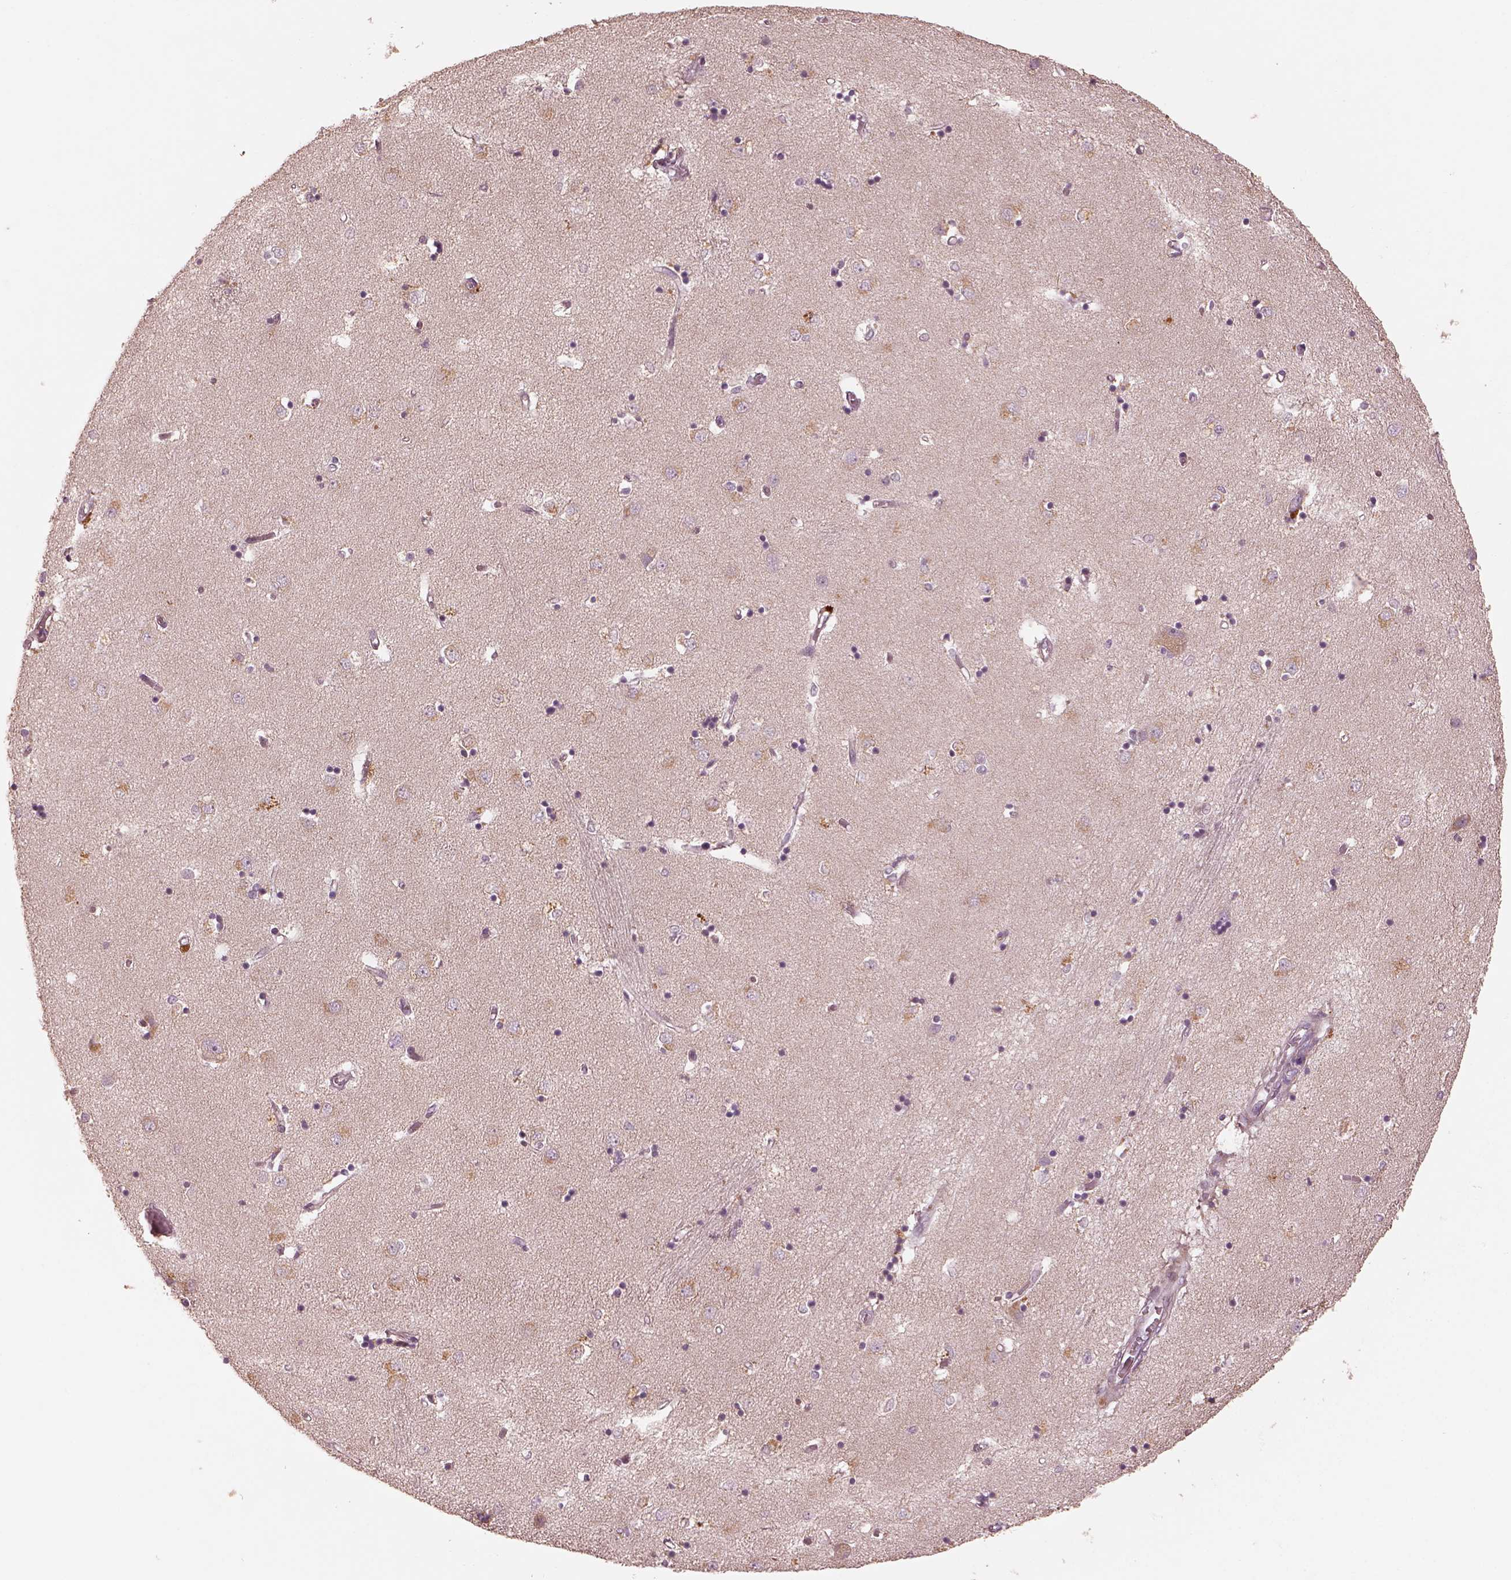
{"staining": {"intensity": "negative", "quantity": "none", "location": "none"}, "tissue": "caudate", "cell_type": "Glial cells", "image_type": "normal", "snomed": [{"axis": "morphology", "description": "Normal tissue, NOS"}, {"axis": "topography", "description": "Lateral ventricle wall"}], "caption": "The micrograph reveals no significant expression in glial cells of caudate.", "gene": "SLC25A46", "patient": {"sex": "male", "age": 54}}